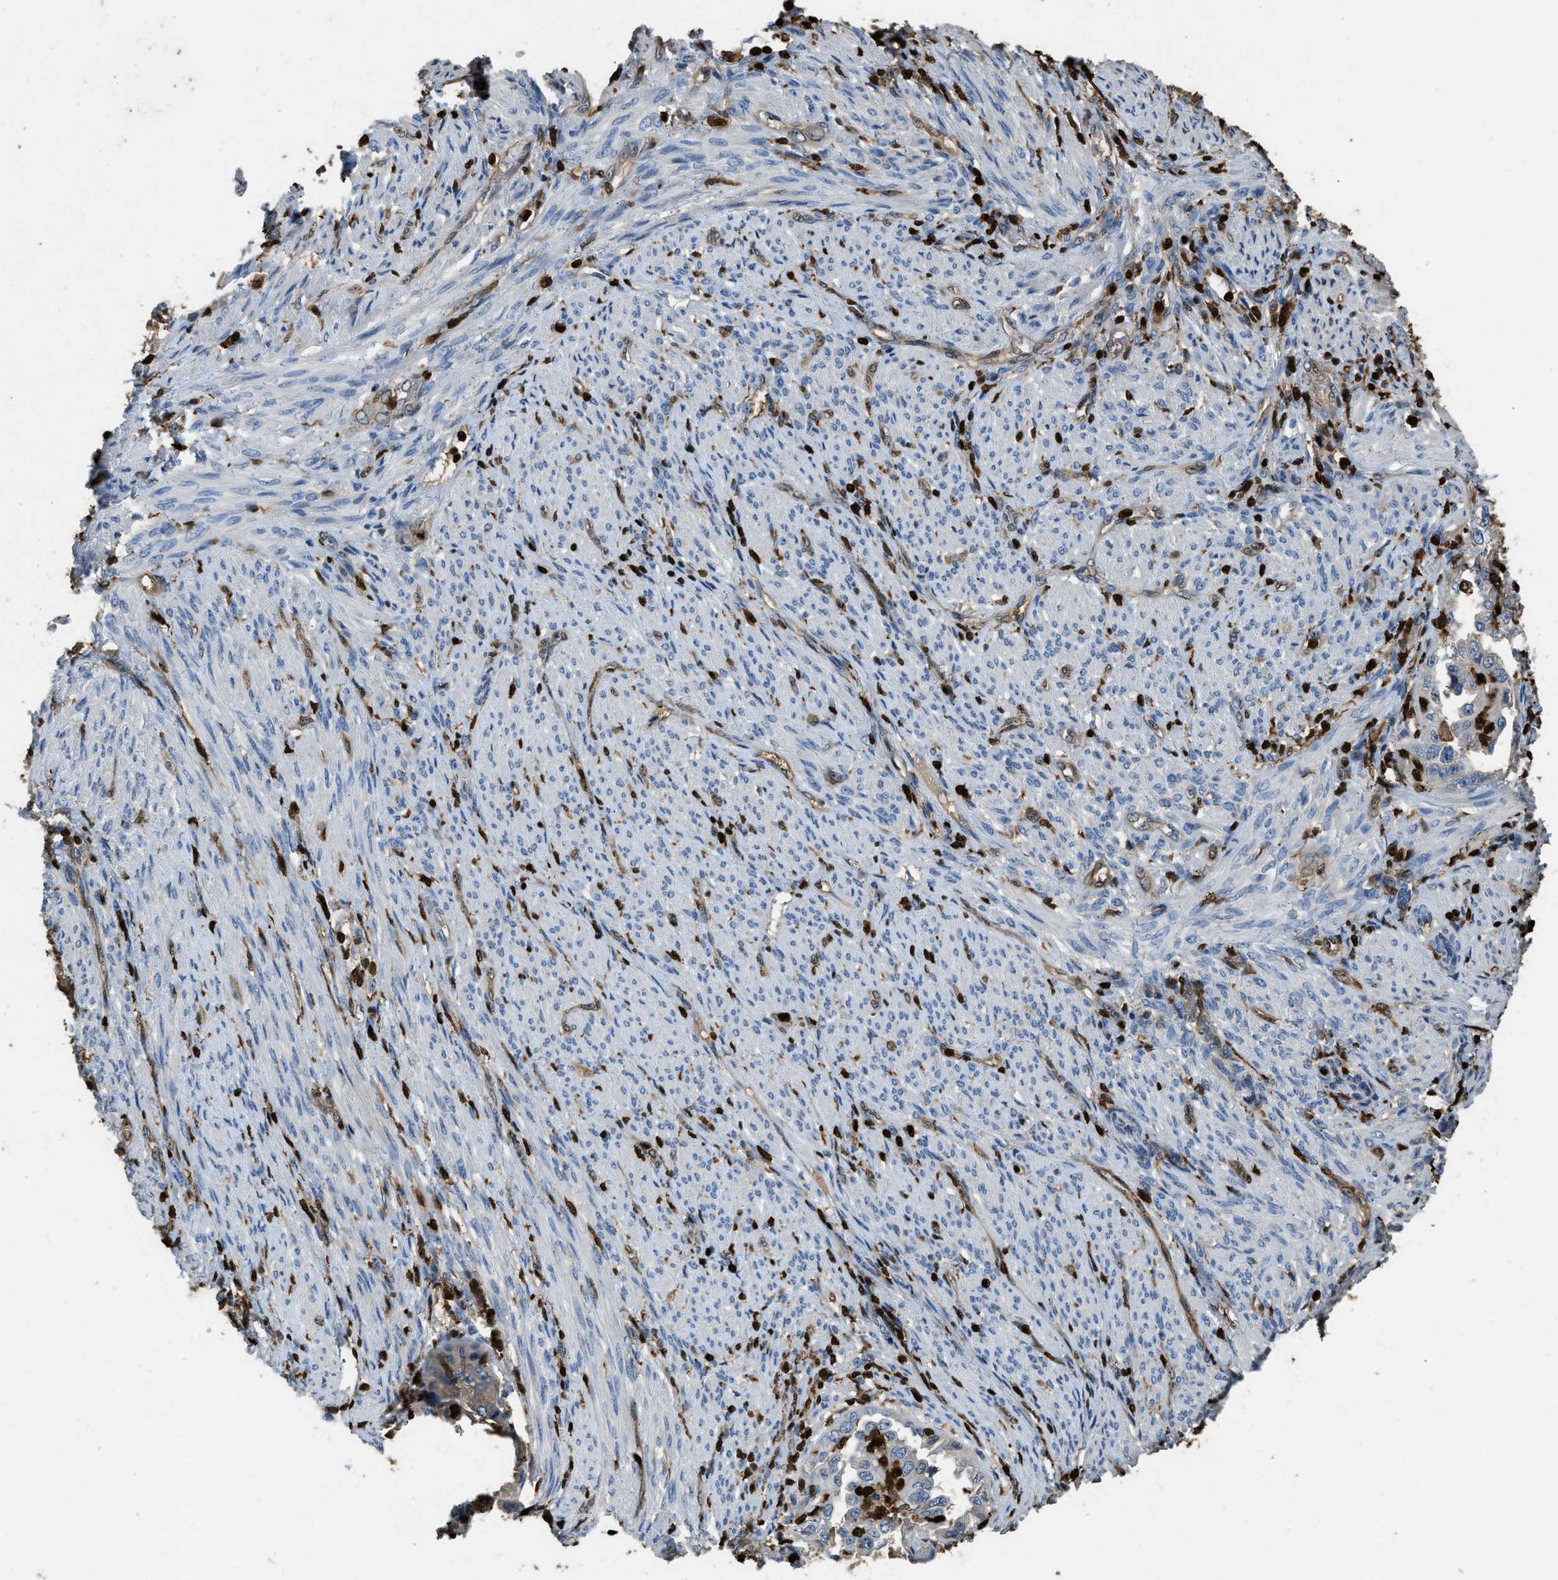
{"staining": {"intensity": "negative", "quantity": "none", "location": "none"}, "tissue": "endometrial cancer", "cell_type": "Tumor cells", "image_type": "cancer", "snomed": [{"axis": "morphology", "description": "Adenocarcinoma, NOS"}, {"axis": "topography", "description": "Endometrium"}], "caption": "An immunohistochemistry (IHC) micrograph of endometrial cancer is shown. There is no staining in tumor cells of endometrial cancer. (IHC, brightfield microscopy, high magnification).", "gene": "ARHGDIB", "patient": {"sex": "female", "age": 85}}